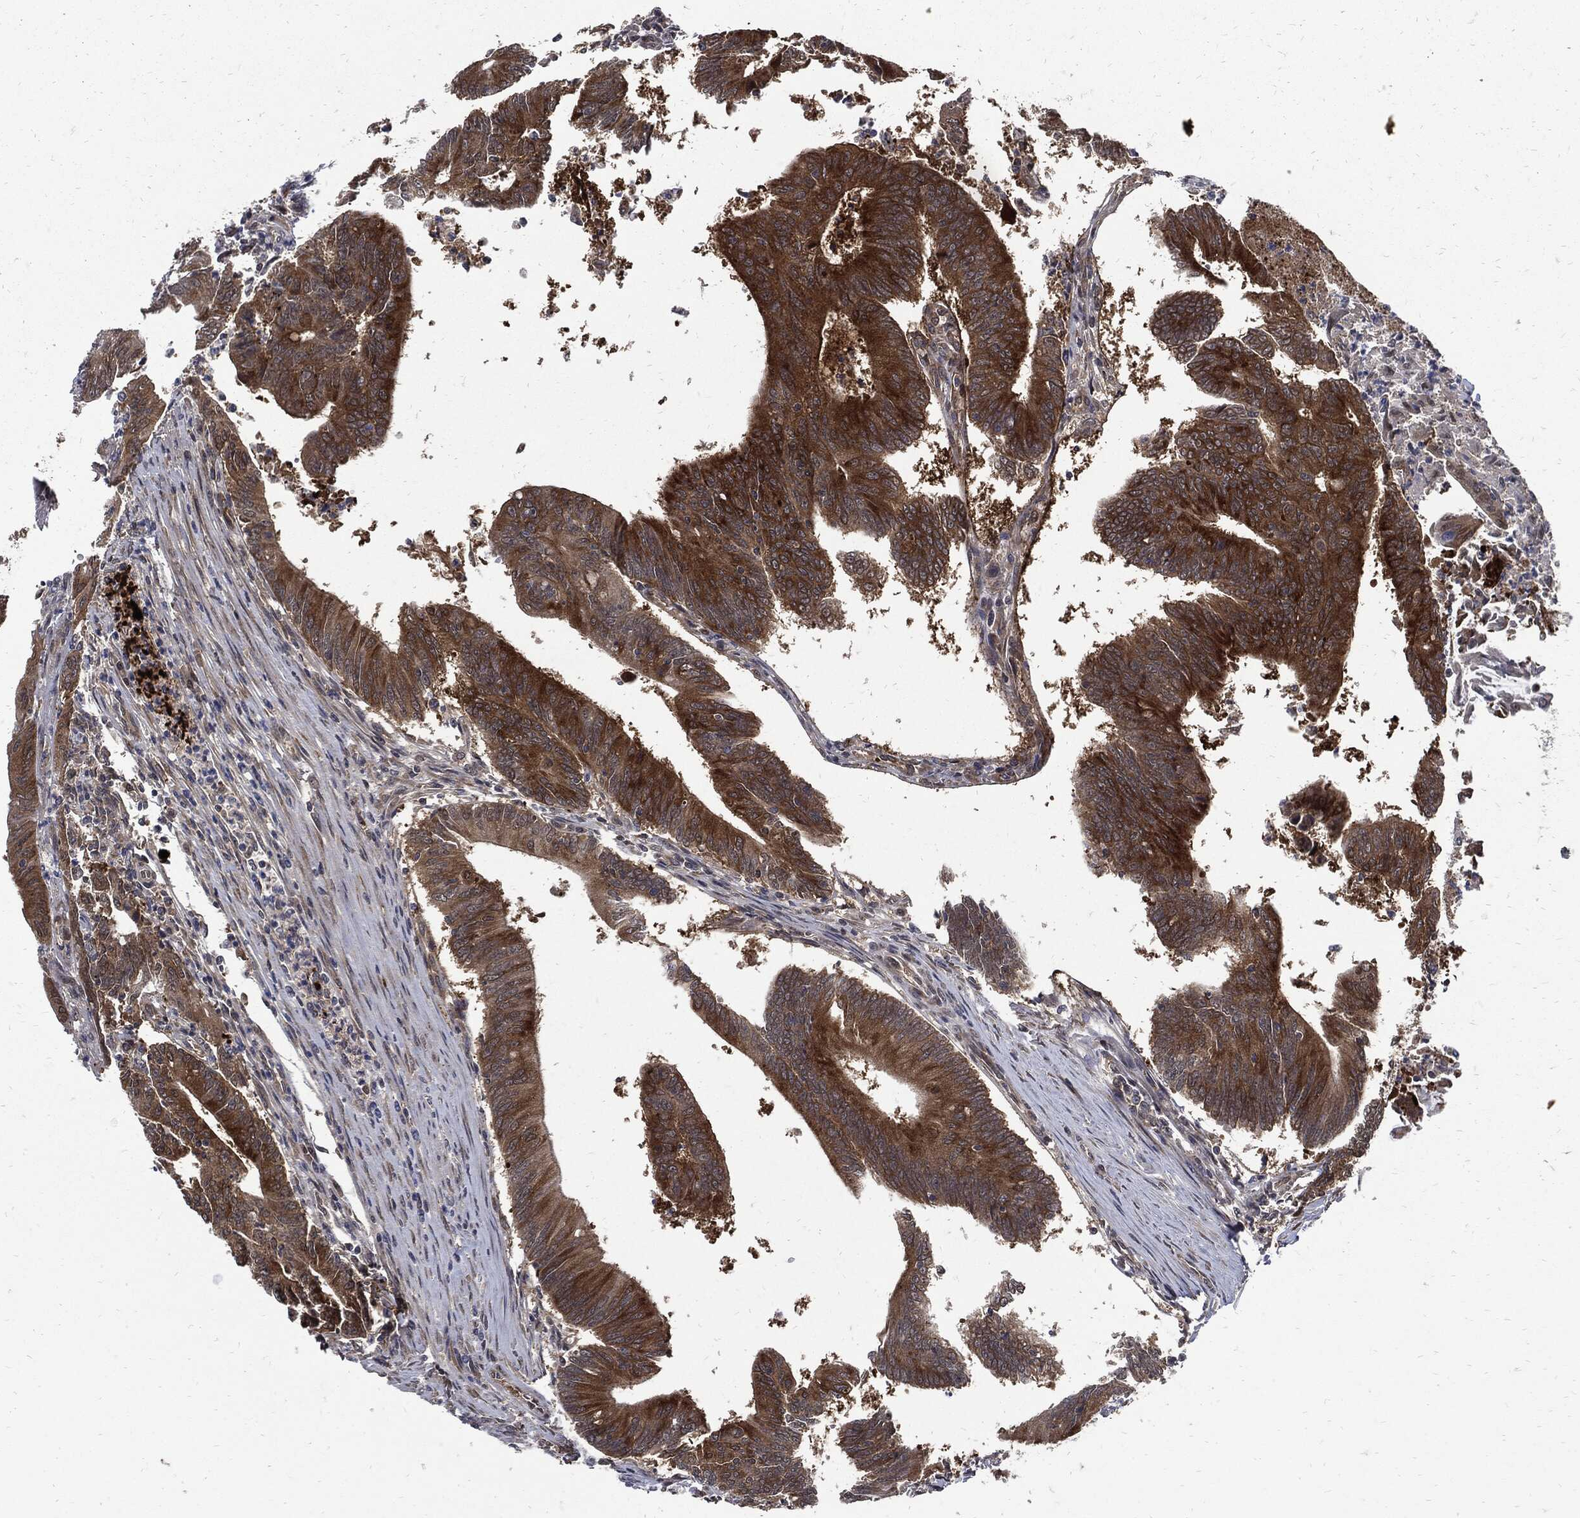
{"staining": {"intensity": "strong", "quantity": "25%-75%", "location": "cytoplasmic/membranous"}, "tissue": "colorectal cancer", "cell_type": "Tumor cells", "image_type": "cancer", "snomed": [{"axis": "morphology", "description": "Adenocarcinoma, NOS"}, {"axis": "topography", "description": "Colon"}], "caption": "The micrograph shows staining of adenocarcinoma (colorectal), revealing strong cytoplasmic/membranous protein positivity (brown color) within tumor cells.", "gene": "CLU", "patient": {"sex": "female", "age": 70}}